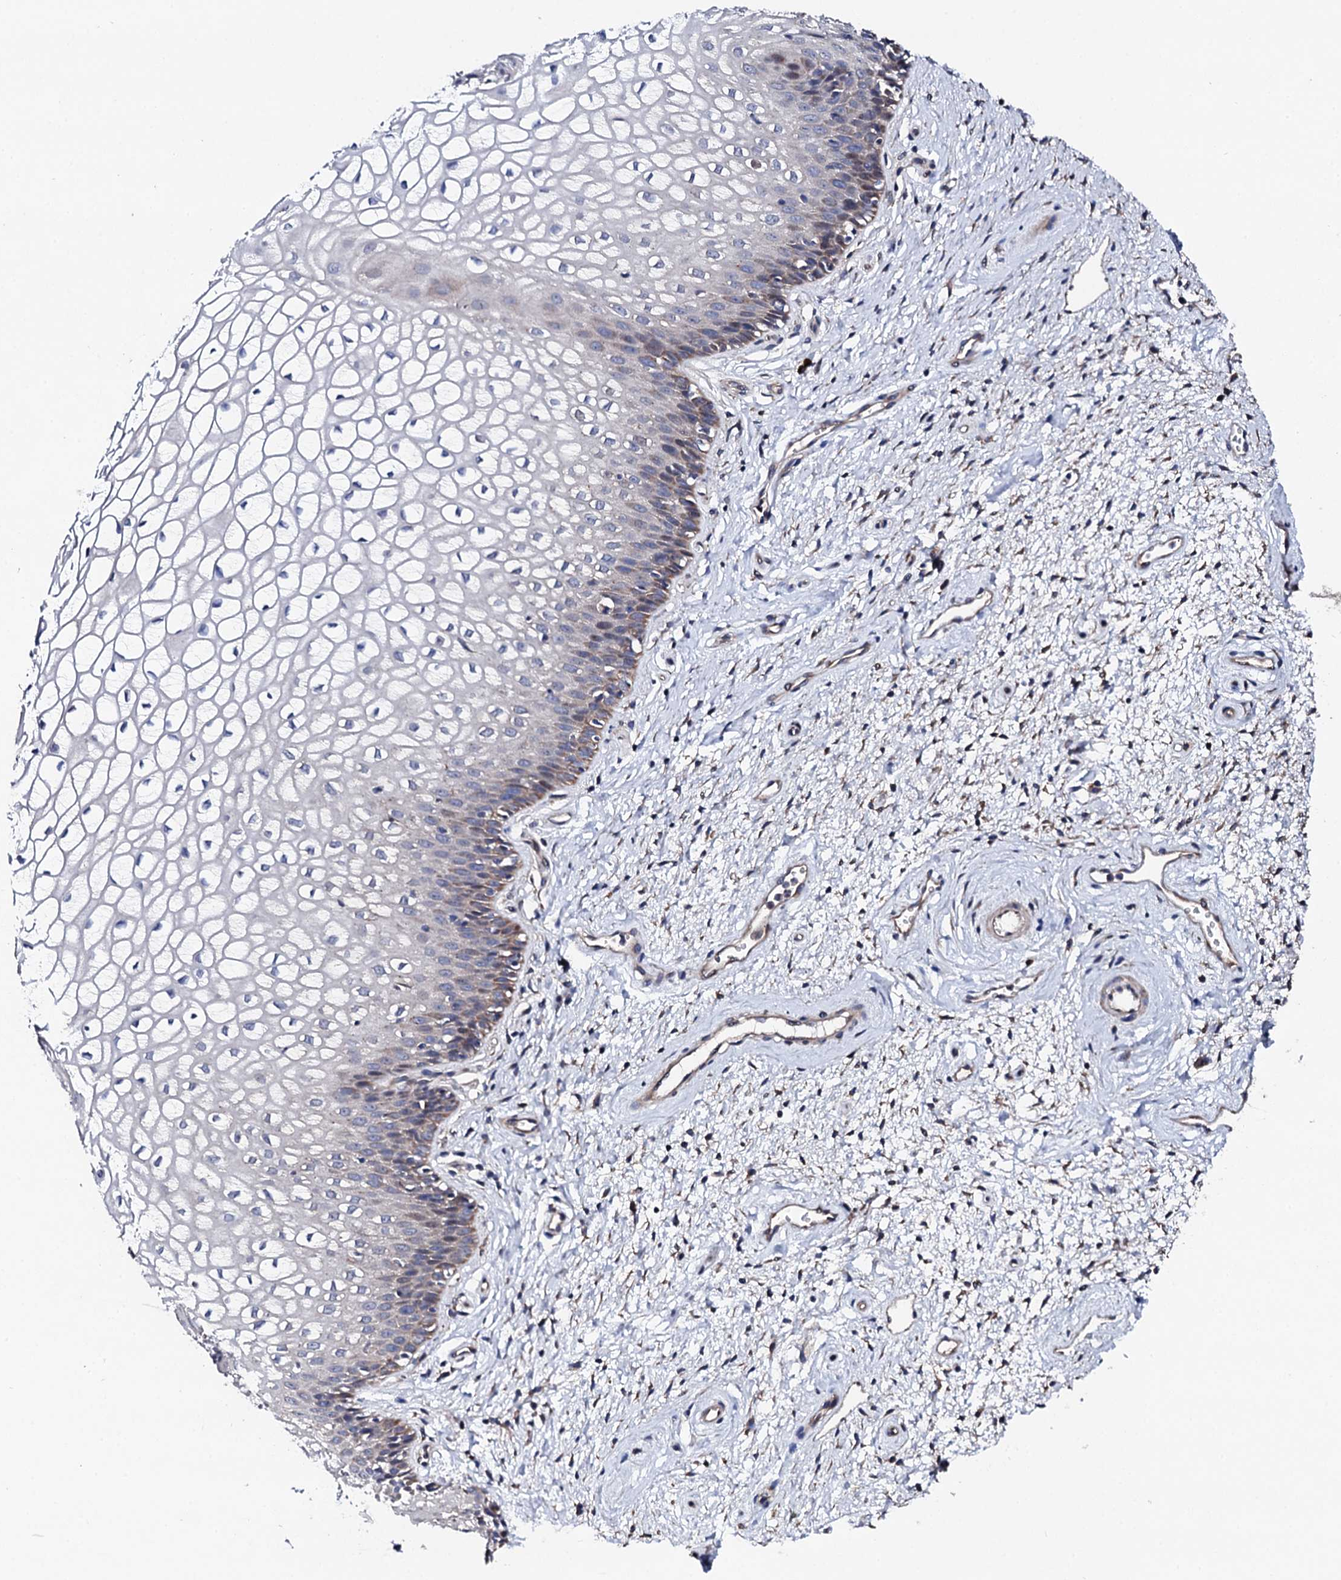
{"staining": {"intensity": "weak", "quantity": "25%-75%", "location": "cytoplasmic/membranous"}, "tissue": "vagina", "cell_type": "Squamous epithelial cells", "image_type": "normal", "snomed": [{"axis": "morphology", "description": "Normal tissue, NOS"}, {"axis": "topography", "description": "Vagina"}], "caption": "Human vagina stained with a brown dye displays weak cytoplasmic/membranous positive positivity in approximately 25%-75% of squamous epithelial cells.", "gene": "LIPT2", "patient": {"sex": "female", "age": 34}}